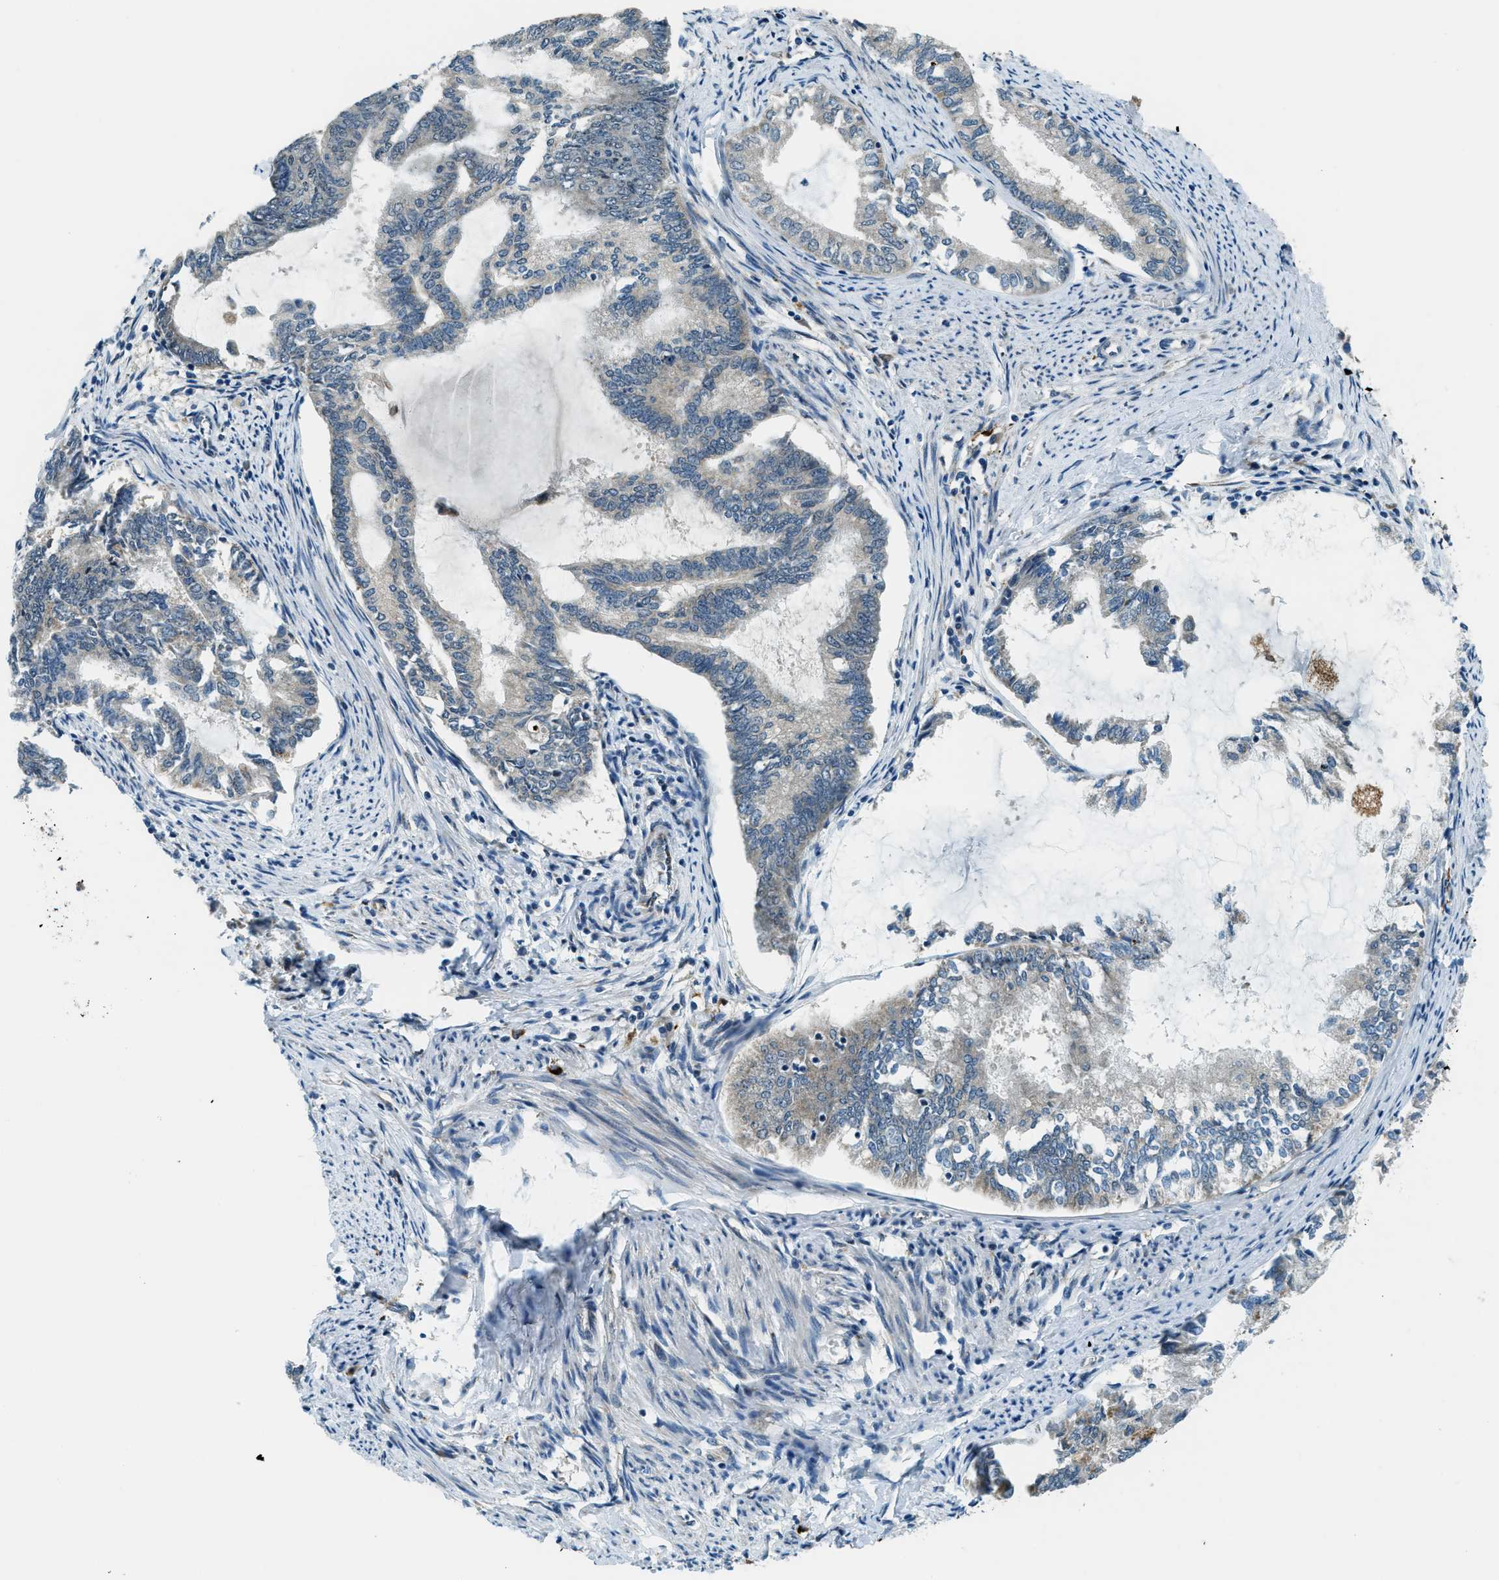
{"staining": {"intensity": "negative", "quantity": "none", "location": "none"}, "tissue": "endometrial cancer", "cell_type": "Tumor cells", "image_type": "cancer", "snomed": [{"axis": "morphology", "description": "Adenocarcinoma, NOS"}, {"axis": "topography", "description": "Endometrium"}], "caption": "This photomicrograph is of adenocarcinoma (endometrial) stained with immunohistochemistry to label a protein in brown with the nuclei are counter-stained blue. There is no staining in tumor cells. Brightfield microscopy of immunohistochemistry (IHC) stained with DAB (brown) and hematoxylin (blue), captured at high magnification.", "gene": "GINM1", "patient": {"sex": "female", "age": 86}}